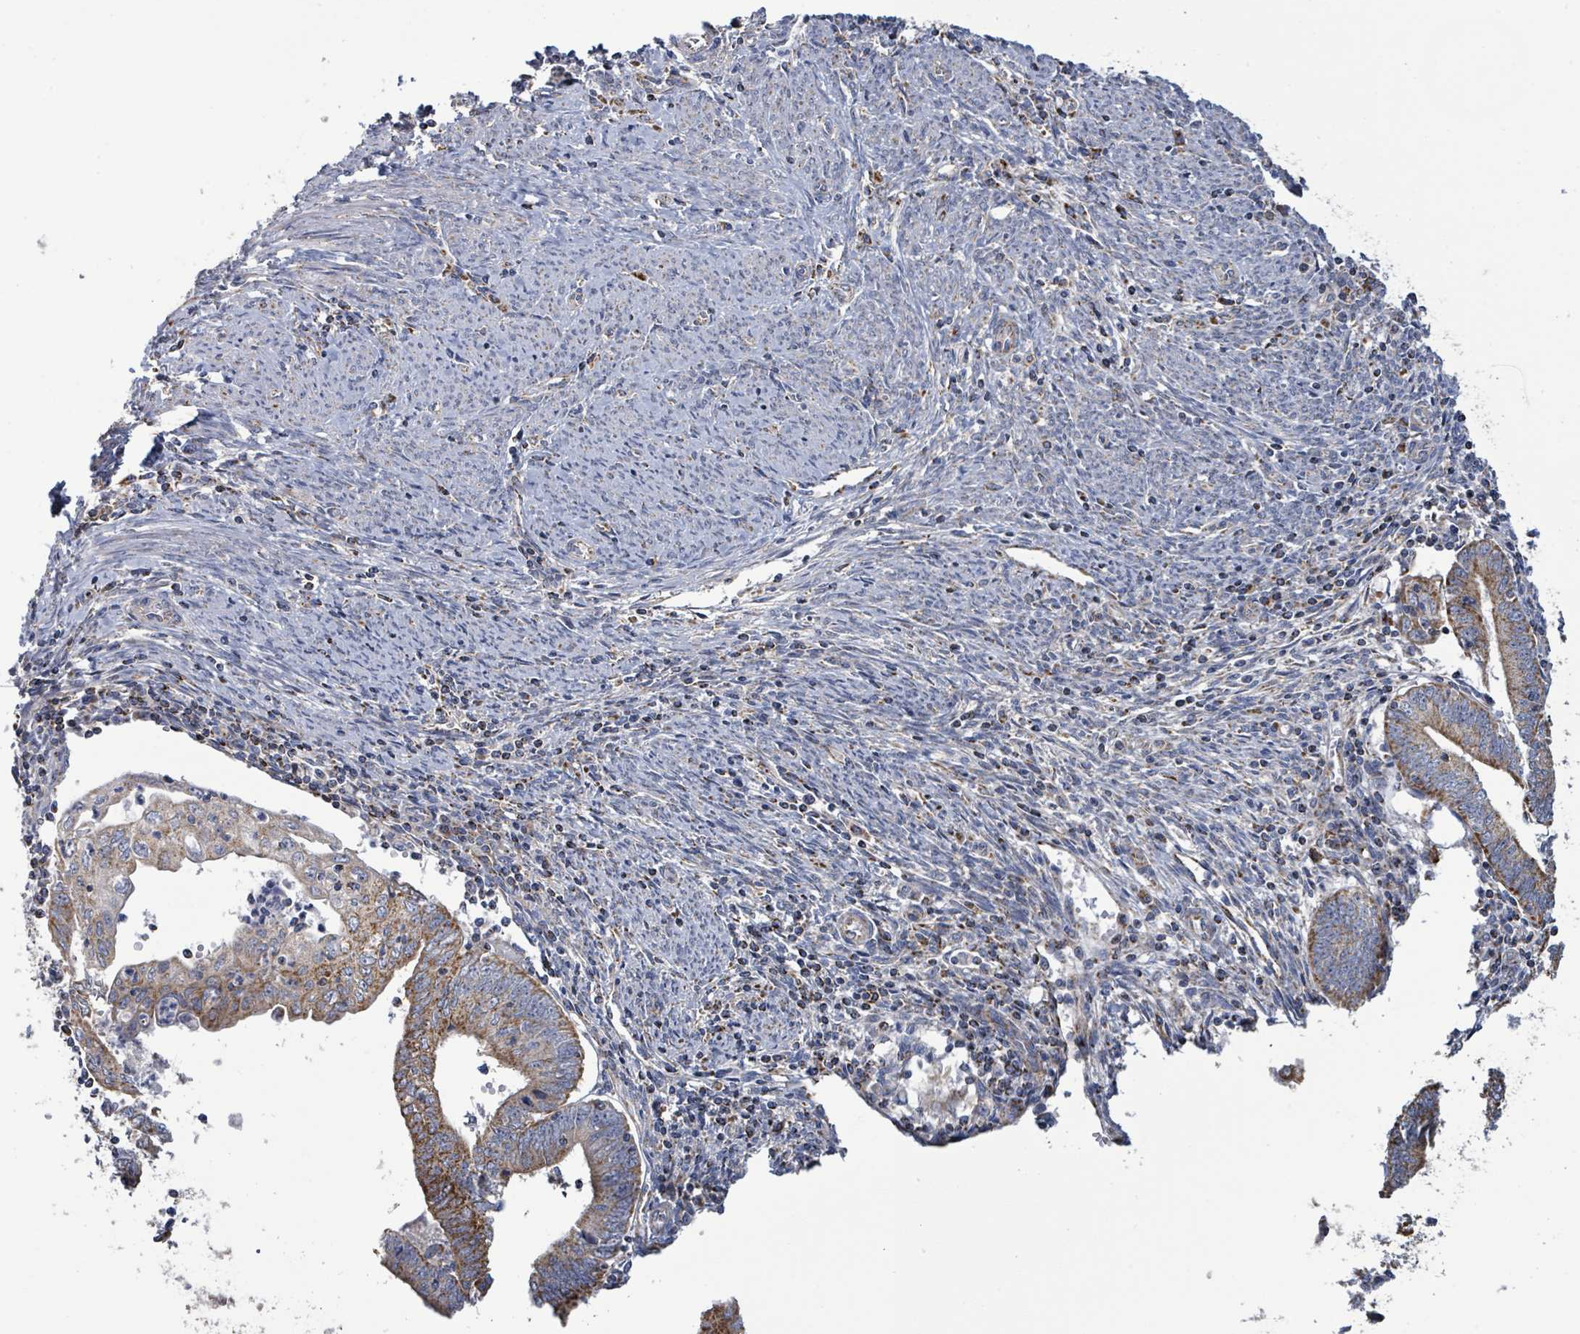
{"staining": {"intensity": "moderate", "quantity": ">75%", "location": "cytoplasmic/membranous"}, "tissue": "endometrial cancer", "cell_type": "Tumor cells", "image_type": "cancer", "snomed": [{"axis": "morphology", "description": "Adenocarcinoma, NOS"}, {"axis": "topography", "description": "Endometrium"}], "caption": "The histopathology image displays a brown stain indicating the presence of a protein in the cytoplasmic/membranous of tumor cells in endometrial cancer. The staining was performed using DAB to visualize the protein expression in brown, while the nuclei were stained in blue with hematoxylin (Magnification: 20x).", "gene": "SUCLG2", "patient": {"sex": "female", "age": 60}}